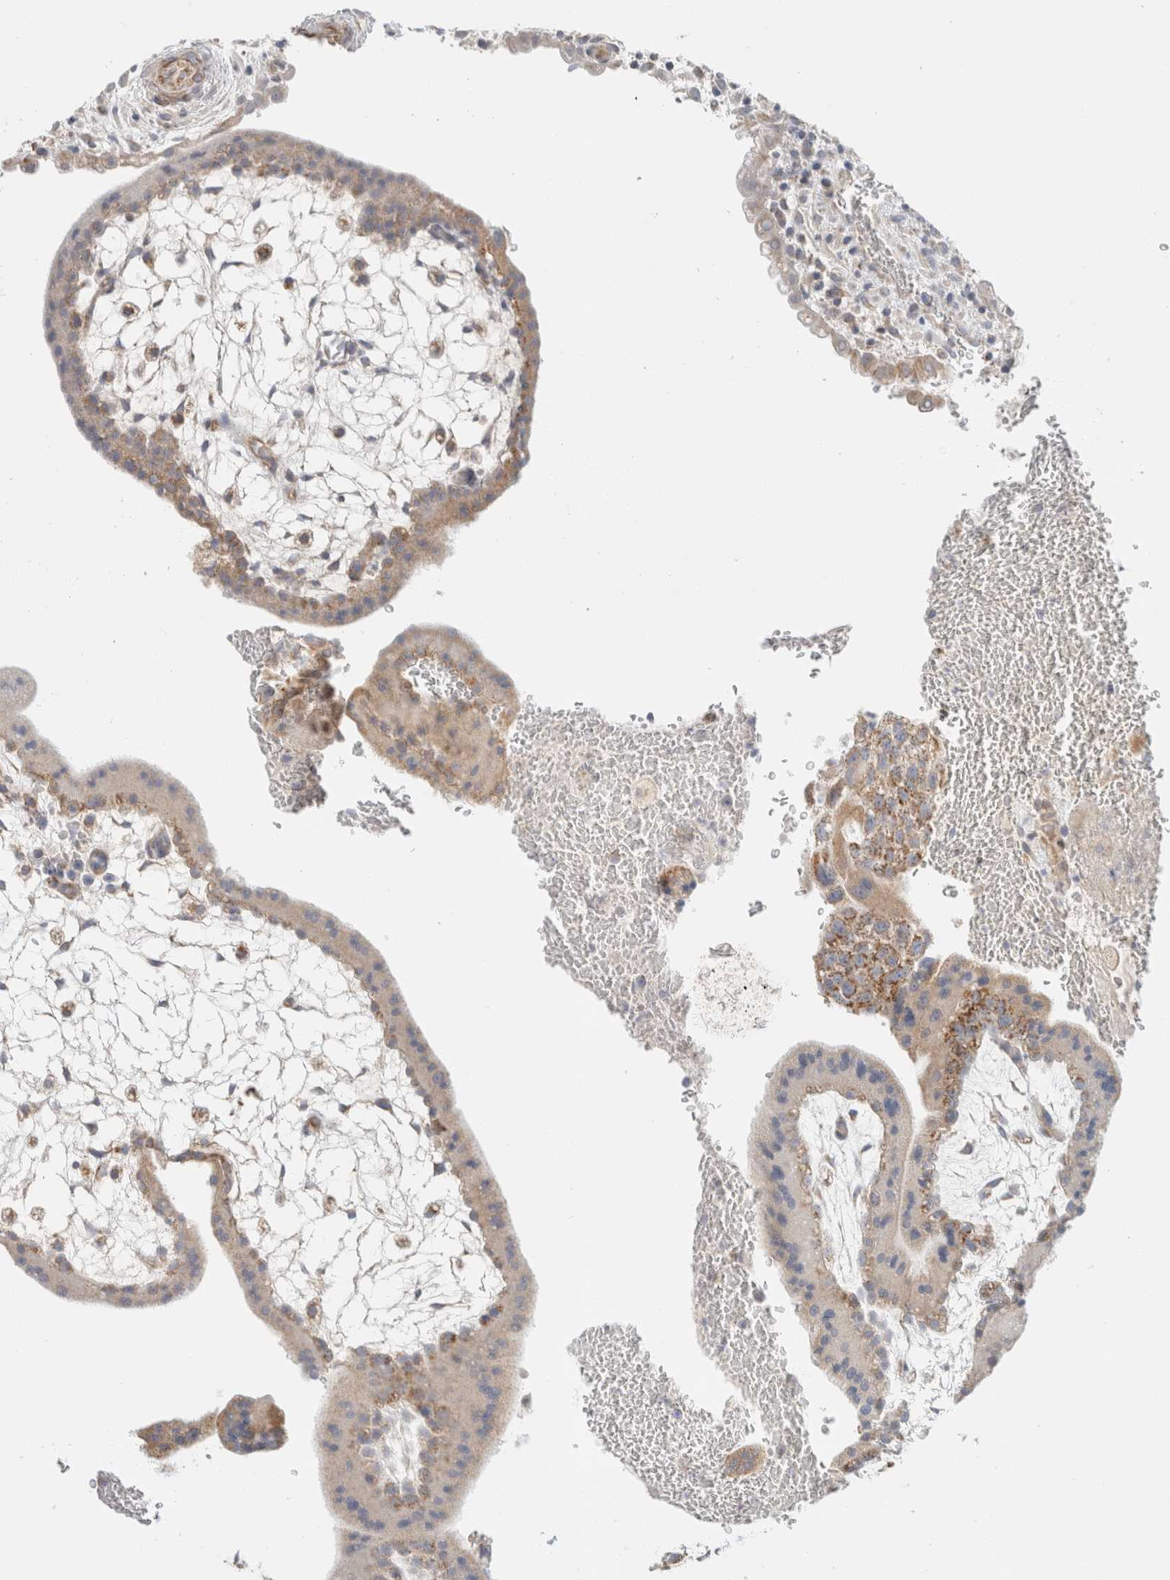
{"staining": {"intensity": "weak", "quantity": ">75%", "location": "cytoplasmic/membranous"}, "tissue": "placenta", "cell_type": "Trophoblastic cells", "image_type": "normal", "snomed": [{"axis": "morphology", "description": "Normal tissue, NOS"}, {"axis": "topography", "description": "Placenta"}], "caption": "Immunohistochemistry (IHC) (DAB) staining of benign human placenta demonstrates weak cytoplasmic/membranous protein positivity in about >75% of trophoblastic cells.", "gene": "MRM3", "patient": {"sex": "female", "age": 35}}